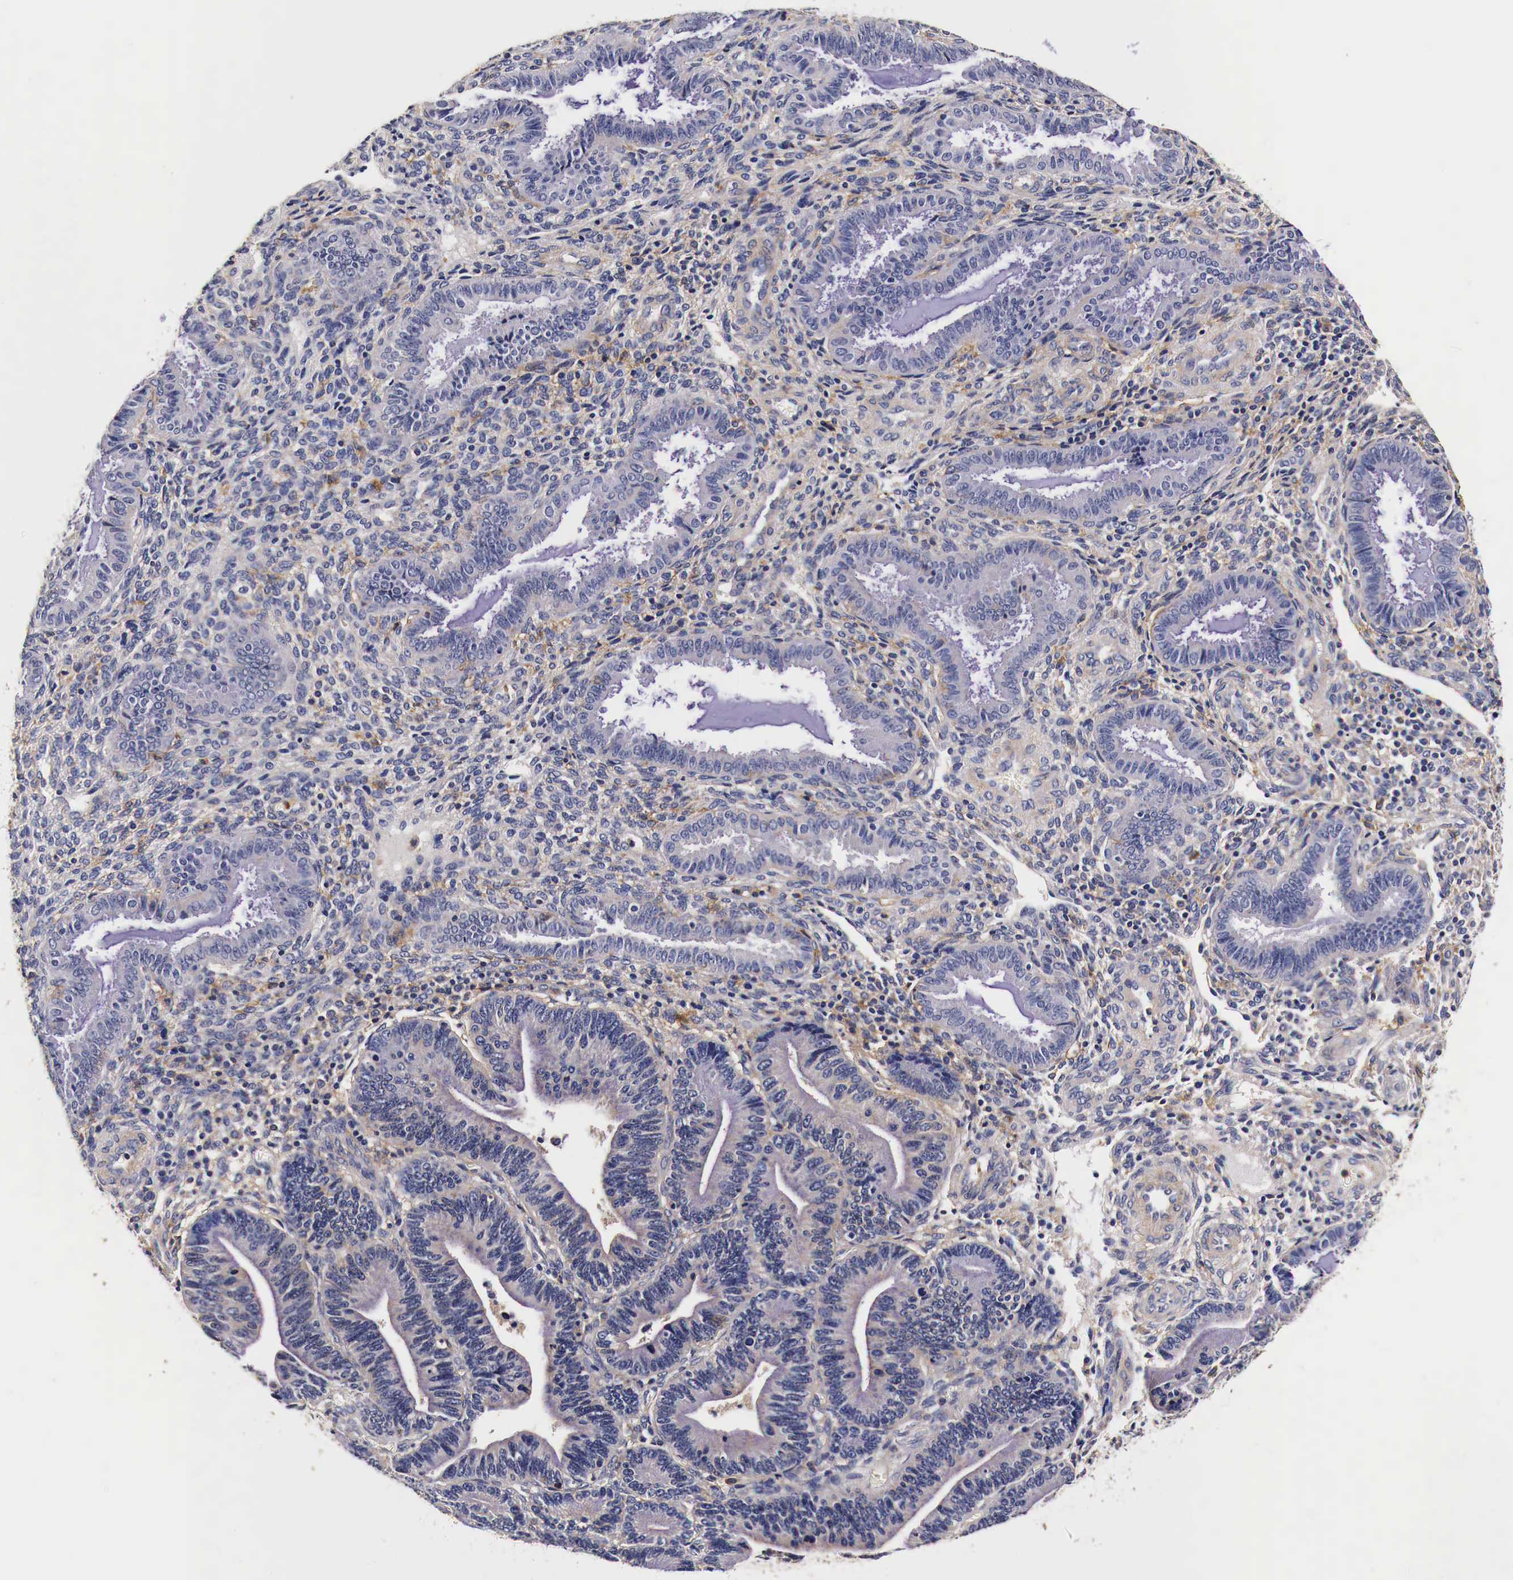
{"staining": {"intensity": "weak", "quantity": "<25%", "location": "cytoplasmic/membranous"}, "tissue": "endometrium", "cell_type": "Cells in endometrial stroma", "image_type": "normal", "snomed": [{"axis": "morphology", "description": "Normal tissue, NOS"}, {"axis": "topography", "description": "Endometrium"}], "caption": "DAB (3,3'-diaminobenzidine) immunohistochemical staining of unremarkable endometrium shows no significant positivity in cells in endometrial stroma. Brightfield microscopy of immunohistochemistry (IHC) stained with DAB (brown) and hematoxylin (blue), captured at high magnification.", "gene": "RP2", "patient": {"sex": "female", "age": 36}}